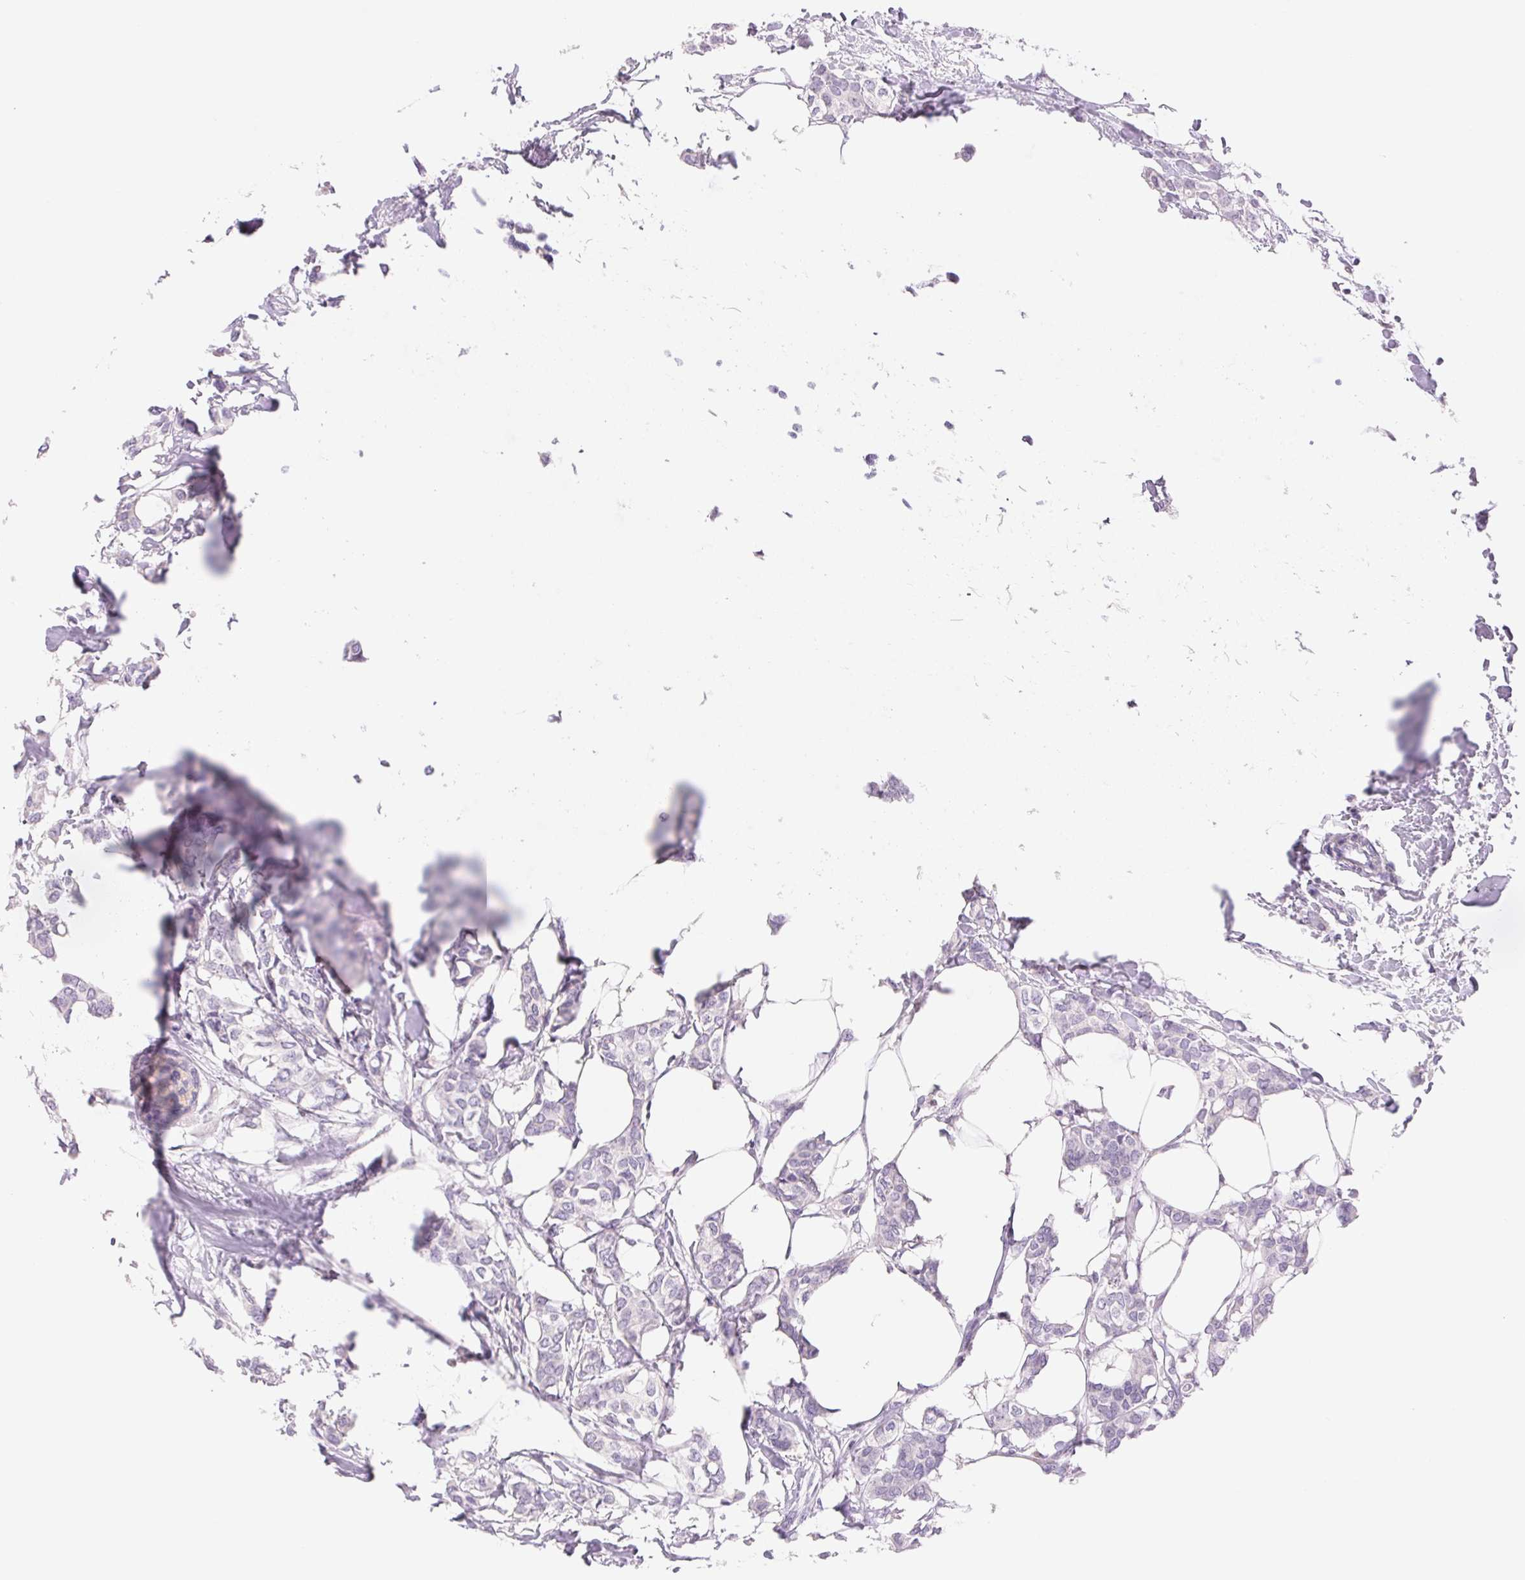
{"staining": {"intensity": "negative", "quantity": "none", "location": "none"}, "tissue": "breast cancer", "cell_type": "Tumor cells", "image_type": "cancer", "snomed": [{"axis": "morphology", "description": "Duct carcinoma"}, {"axis": "topography", "description": "Breast"}], "caption": "The micrograph reveals no significant expression in tumor cells of breast cancer.", "gene": "ASGR2", "patient": {"sex": "female", "age": 62}}